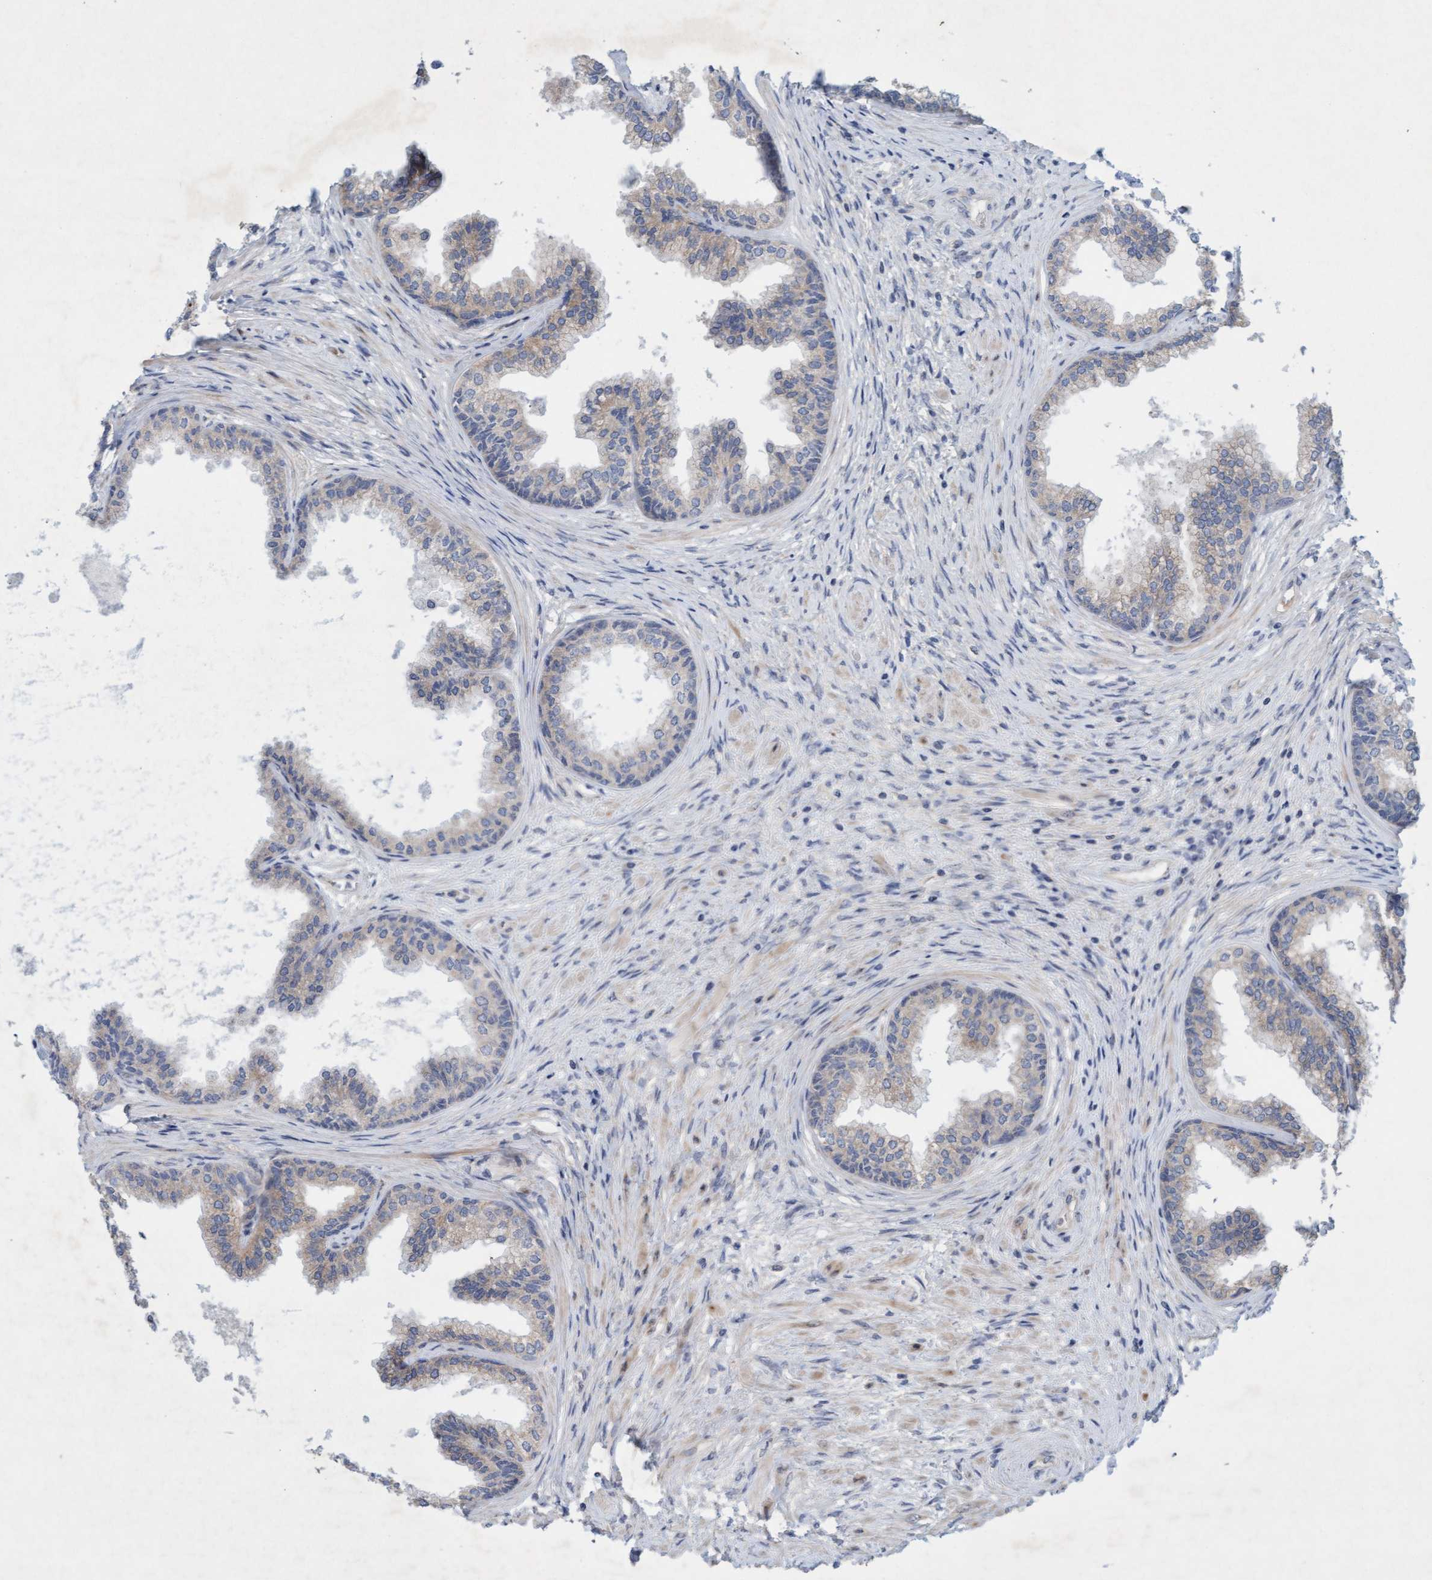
{"staining": {"intensity": "weak", "quantity": ">75%", "location": "cytoplasmic/membranous"}, "tissue": "prostate", "cell_type": "Glandular cells", "image_type": "normal", "snomed": [{"axis": "morphology", "description": "Normal tissue, NOS"}, {"axis": "topography", "description": "Prostate"}], "caption": "Glandular cells exhibit weak cytoplasmic/membranous positivity in approximately >75% of cells in benign prostate.", "gene": "DDHD2", "patient": {"sex": "male", "age": 76}}